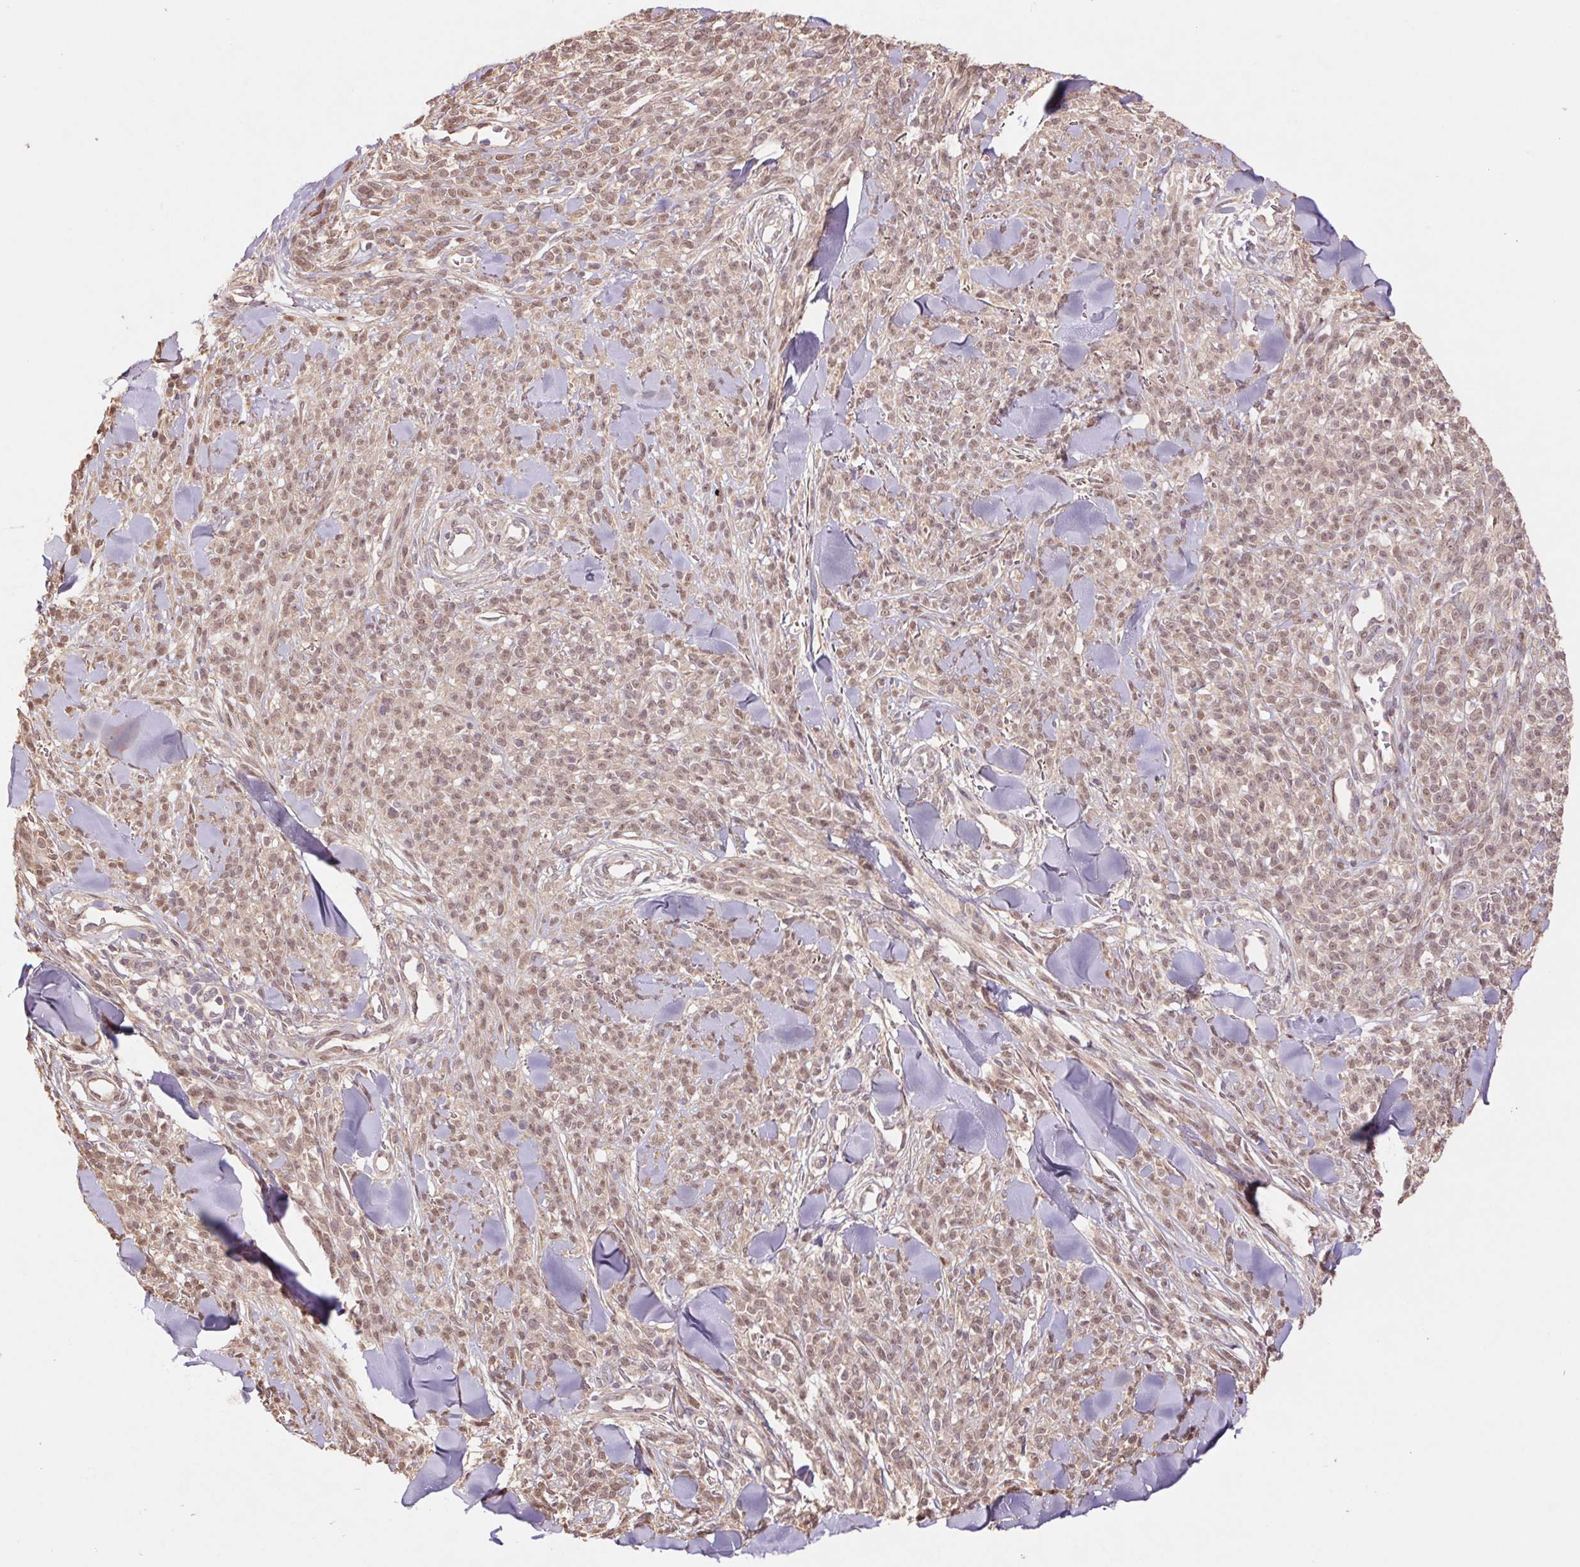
{"staining": {"intensity": "weak", "quantity": ">75%", "location": "nuclear"}, "tissue": "melanoma", "cell_type": "Tumor cells", "image_type": "cancer", "snomed": [{"axis": "morphology", "description": "Malignant melanoma, NOS"}, {"axis": "topography", "description": "Skin"}, {"axis": "topography", "description": "Skin of trunk"}], "caption": "Immunohistochemical staining of malignant melanoma displays low levels of weak nuclear protein positivity in about >75% of tumor cells. Immunohistochemistry stains the protein of interest in brown and the nuclei are stained blue.", "gene": "CUTA", "patient": {"sex": "male", "age": 74}}